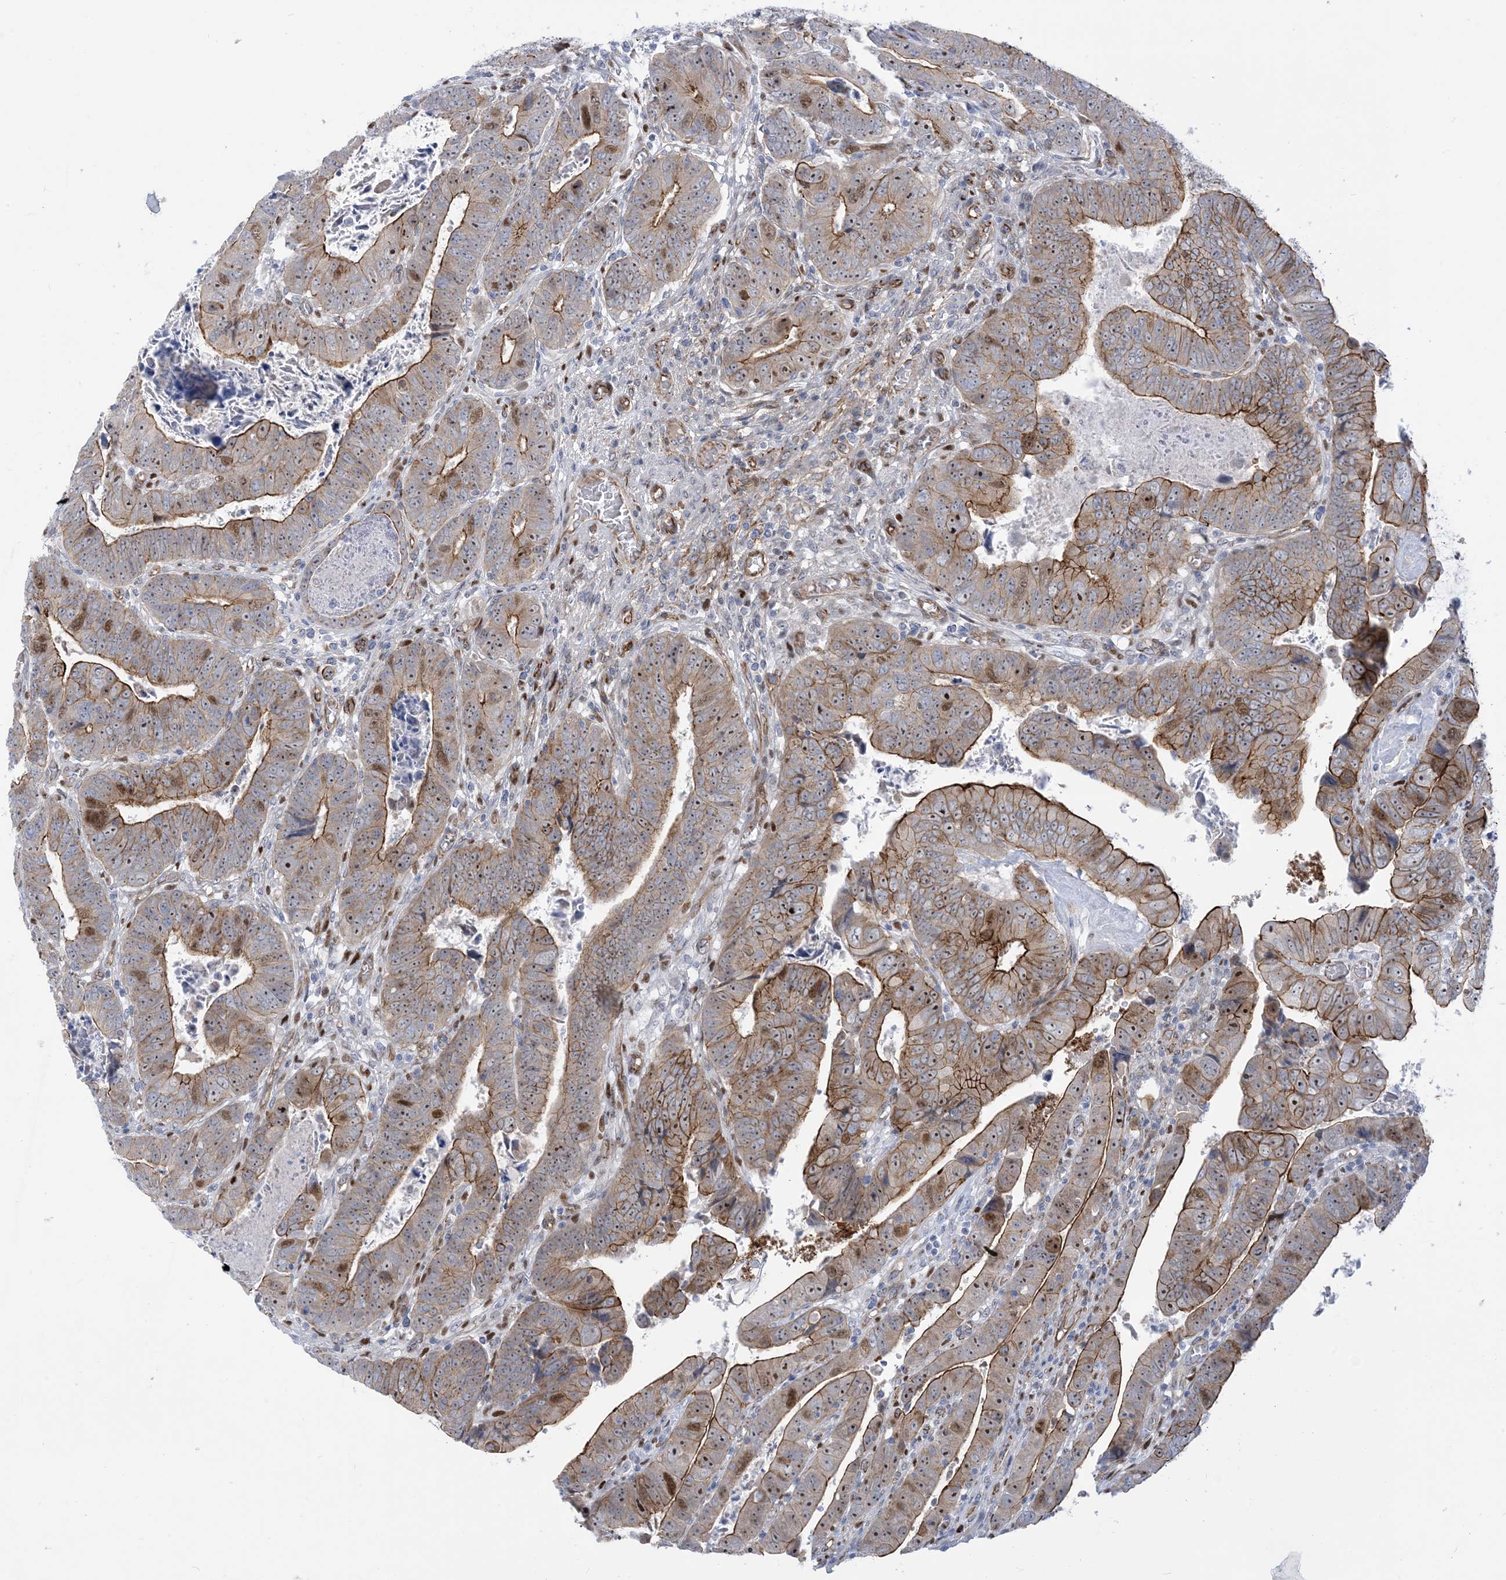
{"staining": {"intensity": "moderate", "quantity": ">75%", "location": "cytoplasmic/membranous,nuclear"}, "tissue": "colorectal cancer", "cell_type": "Tumor cells", "image_type": "cancer", "snomed": [{"axis": "morphology", "description": "Normal tissue, NOS"}, {"axis": "morphology", "description": "Adenocarcinoma, NOS"}, {"axis": "topography", "description": "Rectum"}], "caption": "DAB immunohistochemical staining of human adenocarcinoma (colorectal) demonstrates moderate cytoplasmic/membranous and nuclear protein positivity in approximately >75% of tumor cells.", "gene": "MARS2", "patient": {"sex": "female", "age": 65}}